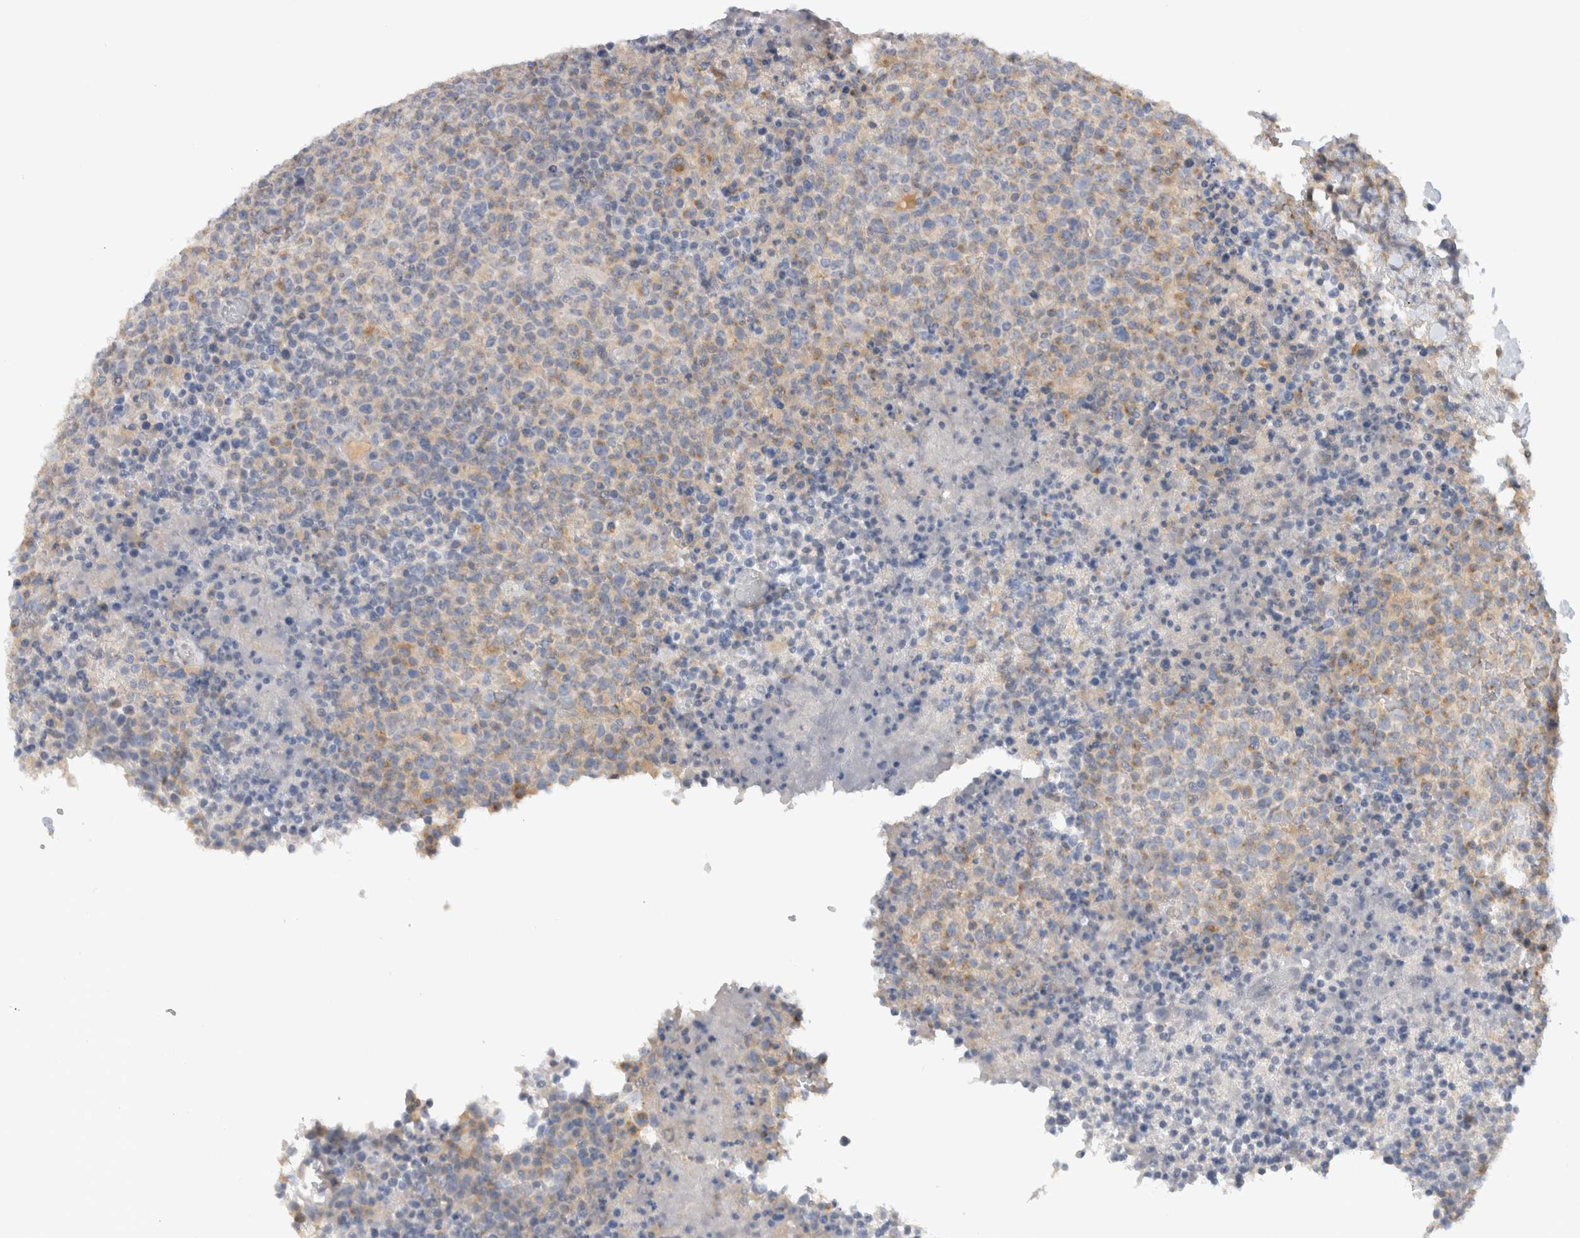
{"staining": {"intensity": "weak", "quantity": "25%-75%", "location": "cytoplasmic/membranous"}, "tissue": "lymphoma", "cell_type": "Tumor cells", "image_type": "cancer", "snomed": [{"axis": "morphology", "description": "Malignant lymphoma, non-Hodgkin's type, High grade"}, {"axis": "topography", "description": "Lymph node"}], "caption": "Brown immunohistochemical staining in malignant lymphoma, non-Hodgkin's type (high-grade) reveals weak cytoplasmic/membranous staining in approximately 25%-75% of tumor cells.", "gene": "GAS1", "patient": {"sex": "male", "age": 13}}